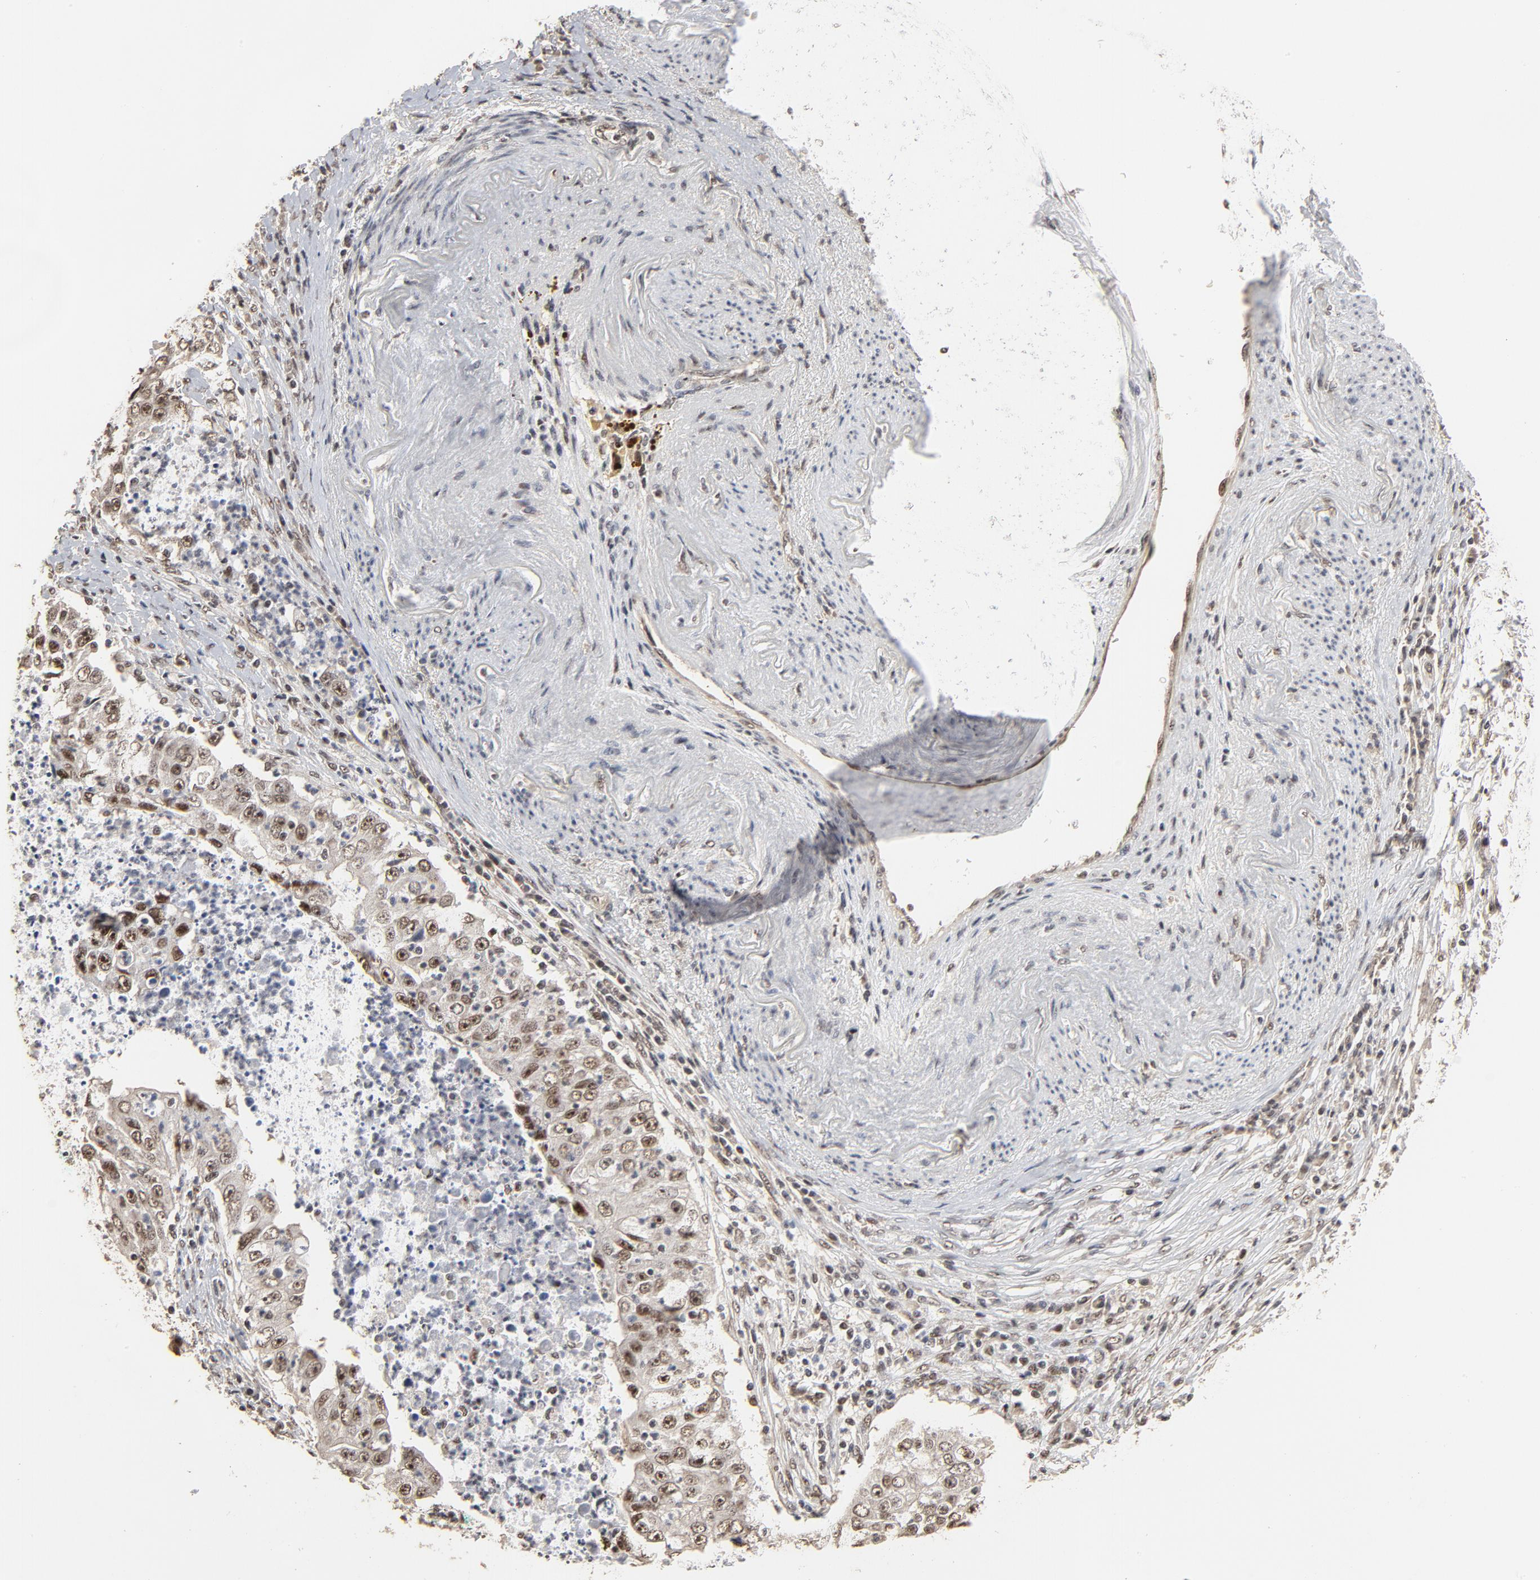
{"staining": {"intensity": "moderate", "quantity": ">75%", "location": "nuclear"}, "tissue": "lung cancer", "cell_type": "Tumor cells", "image_type": "cancer", "snomed": [{"axis": "morphology", "description": "Squamous cell carcinoma, NOS"}, {"axis": "topography", "description": "Lung"}], "caption": "Lung squamous cell carcinoma tissue shows moderate nuclear staining in about >75% of tumor cells (DAB IHC, brown staining for protein, blue staining for nuclei).", "gene": "TP53RK", "patient": {"sex": "male", "age": 64}}